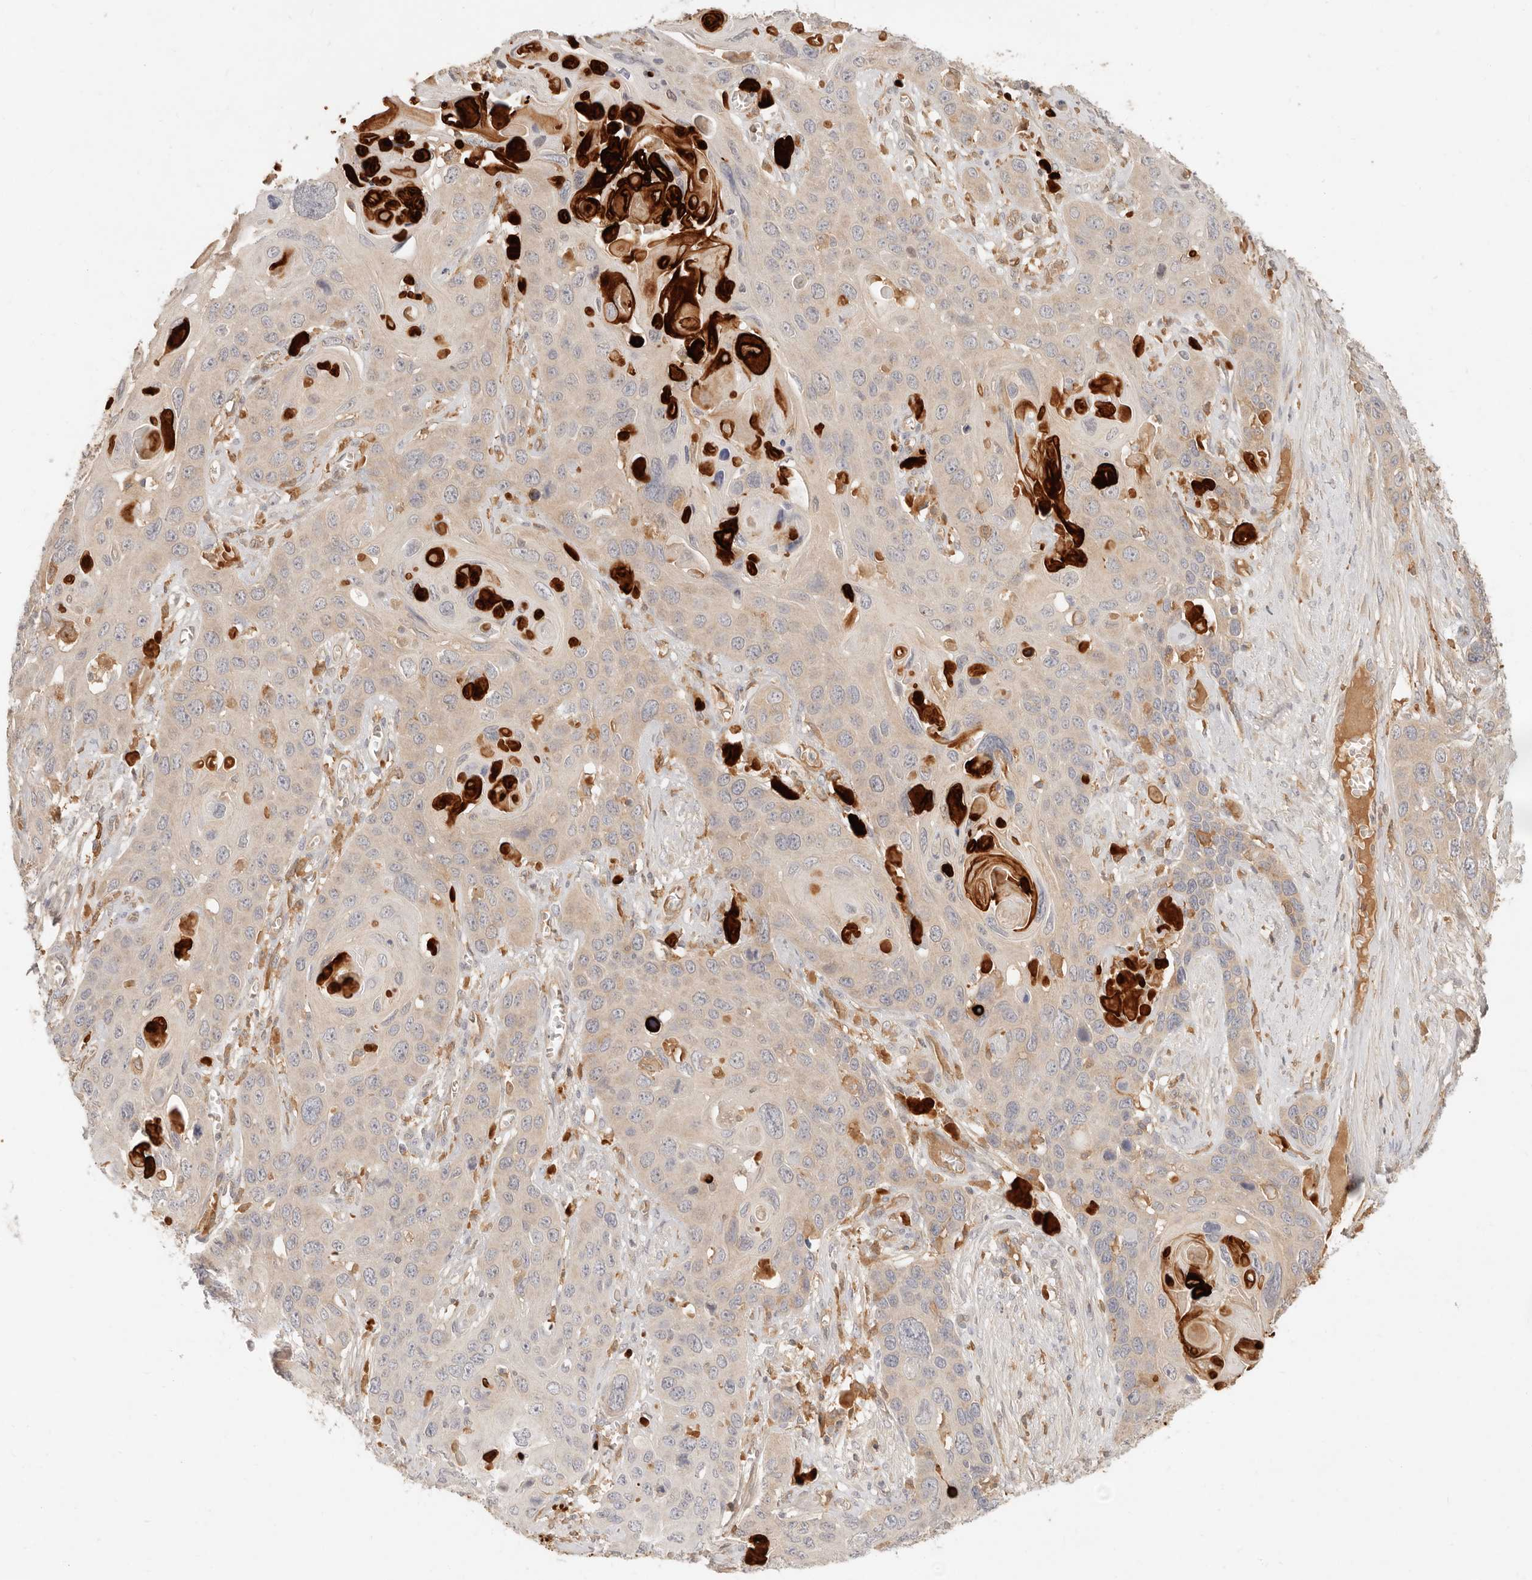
{"staining": {"intensity": "weak", "quantity": "25%-75%", "location": "cytoplasmic/membranous"}, "tissue": "skin cancer", "cell_type": "Tumor cells", "image_type": "cancer", "snomed": [{"axis": "morphology", "description": "Squamous cell carcinoma, NOS"}, {"axis": "topography", "description": "Skin"}], "caption": "Protein expression analysis of human skin cancer (squamous cell carcinoma) reveals weak cytoplasmic/membranous staining in approximately 25%-75% of tumor cells. The staining was performed using DAB to visualize the protein expression in brown, while the nuclei were stained in blue with hematoxylin (Magnification: 20x).", "gene": "NECAP2", "patient": {"sex": "male", "age": 55}}